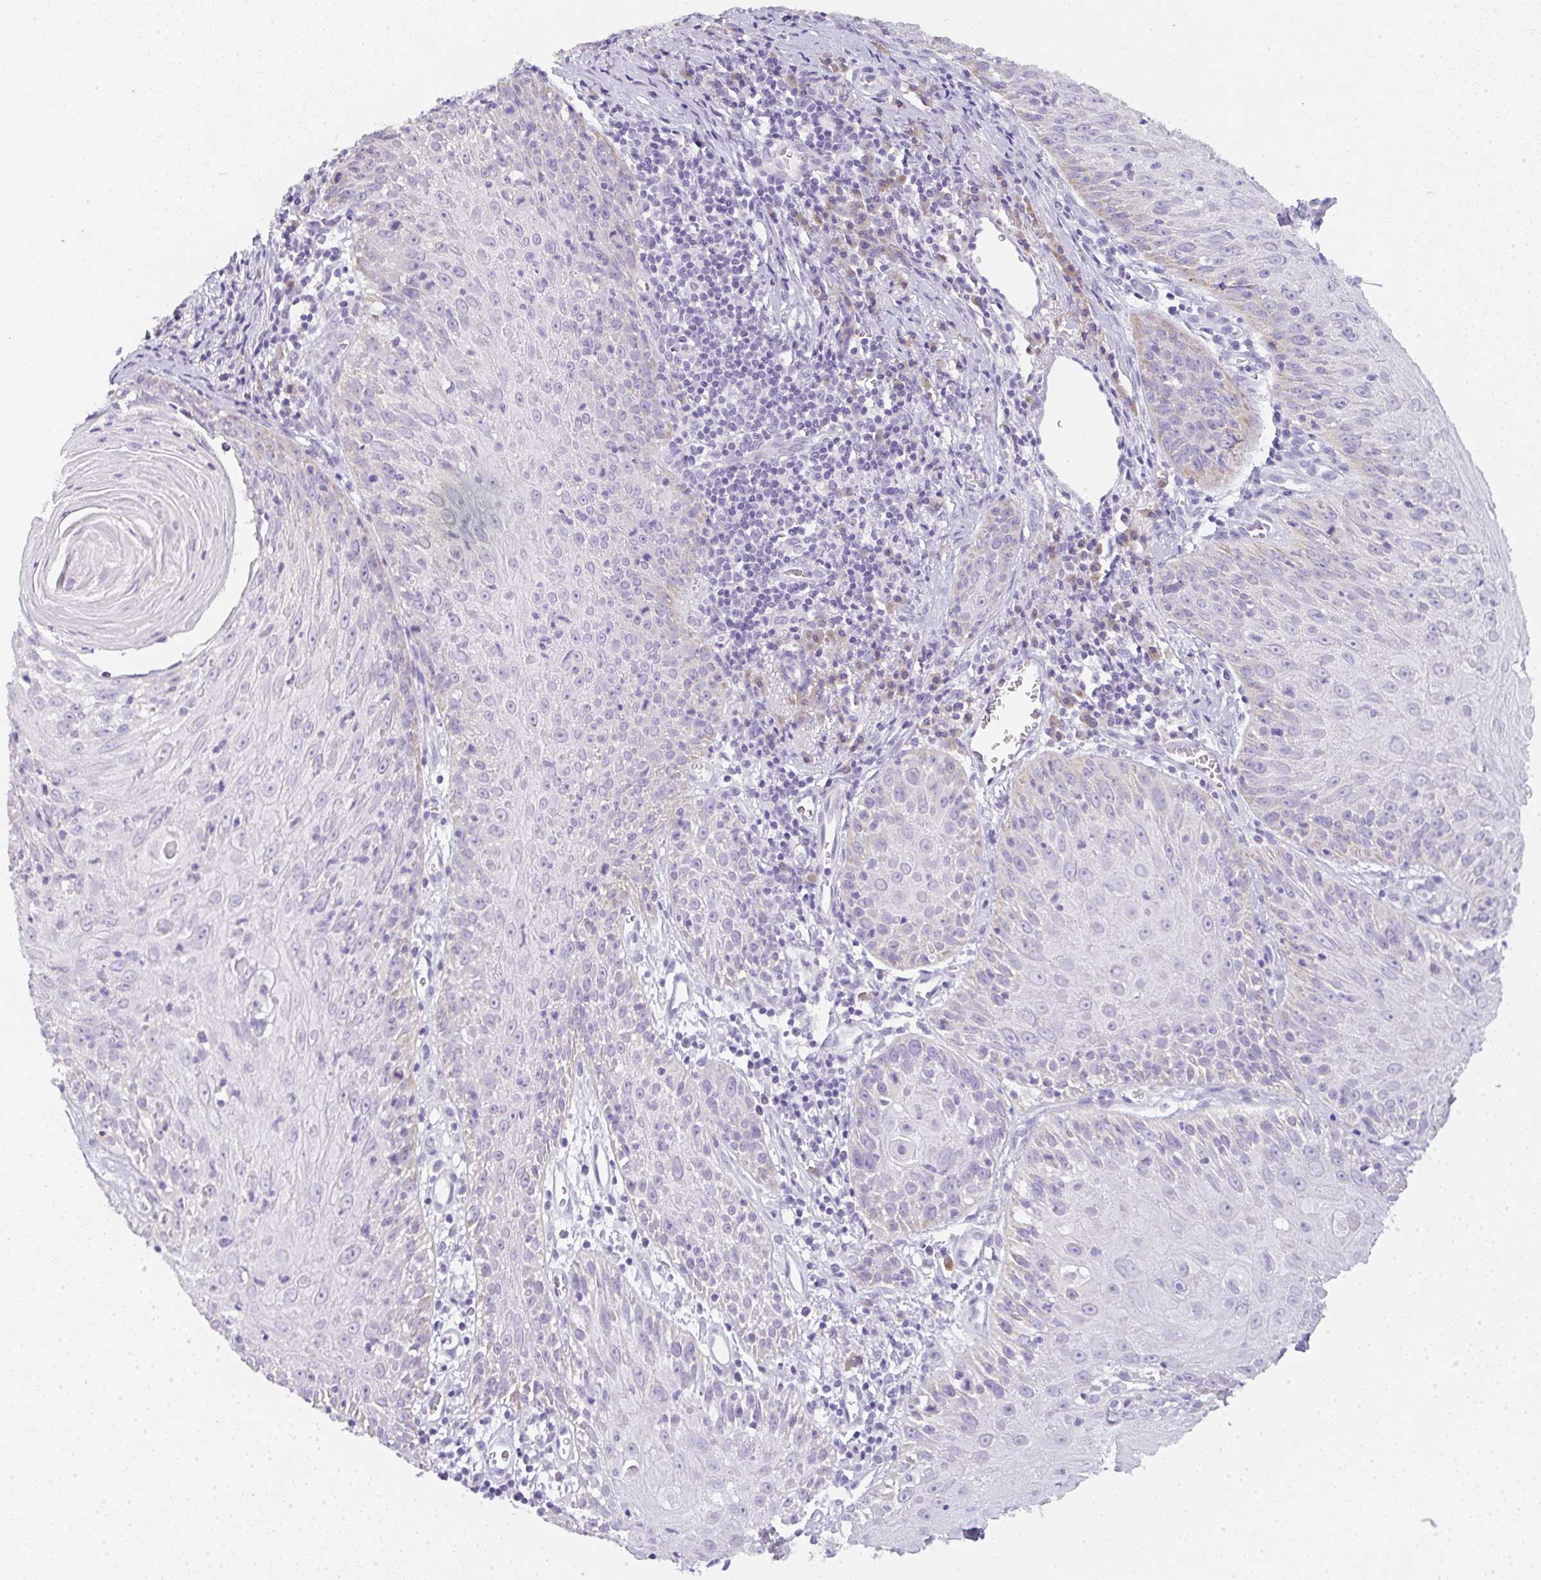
{"staining": {"intensity": "negative", "quantity": "none", "location": "none"}, "tissue": "skin cancer", "cell_type": "Tumor cells", "image_type": "cancer", "snomed": [{"axis": "morphology", "description": "Squamous cell carcinoma, NOS"}, {"axis": "topography", "description": "Skin"}, {"axis": "topography", "description": "Vulva"}], "caption": "DAB immunohistochemical staining of squamous cell carcinoma (skin) displays no significant positivity in tumor cells. The staining was performed using DAB (3,3'-diaminobenzidine) to visualize the protein expression in brown, while the nuclei were stained in blue with hematoxylin (Magnification: 20x).", "gene": "LPAR4", "patient": {"sex": "female", "age": 76}}